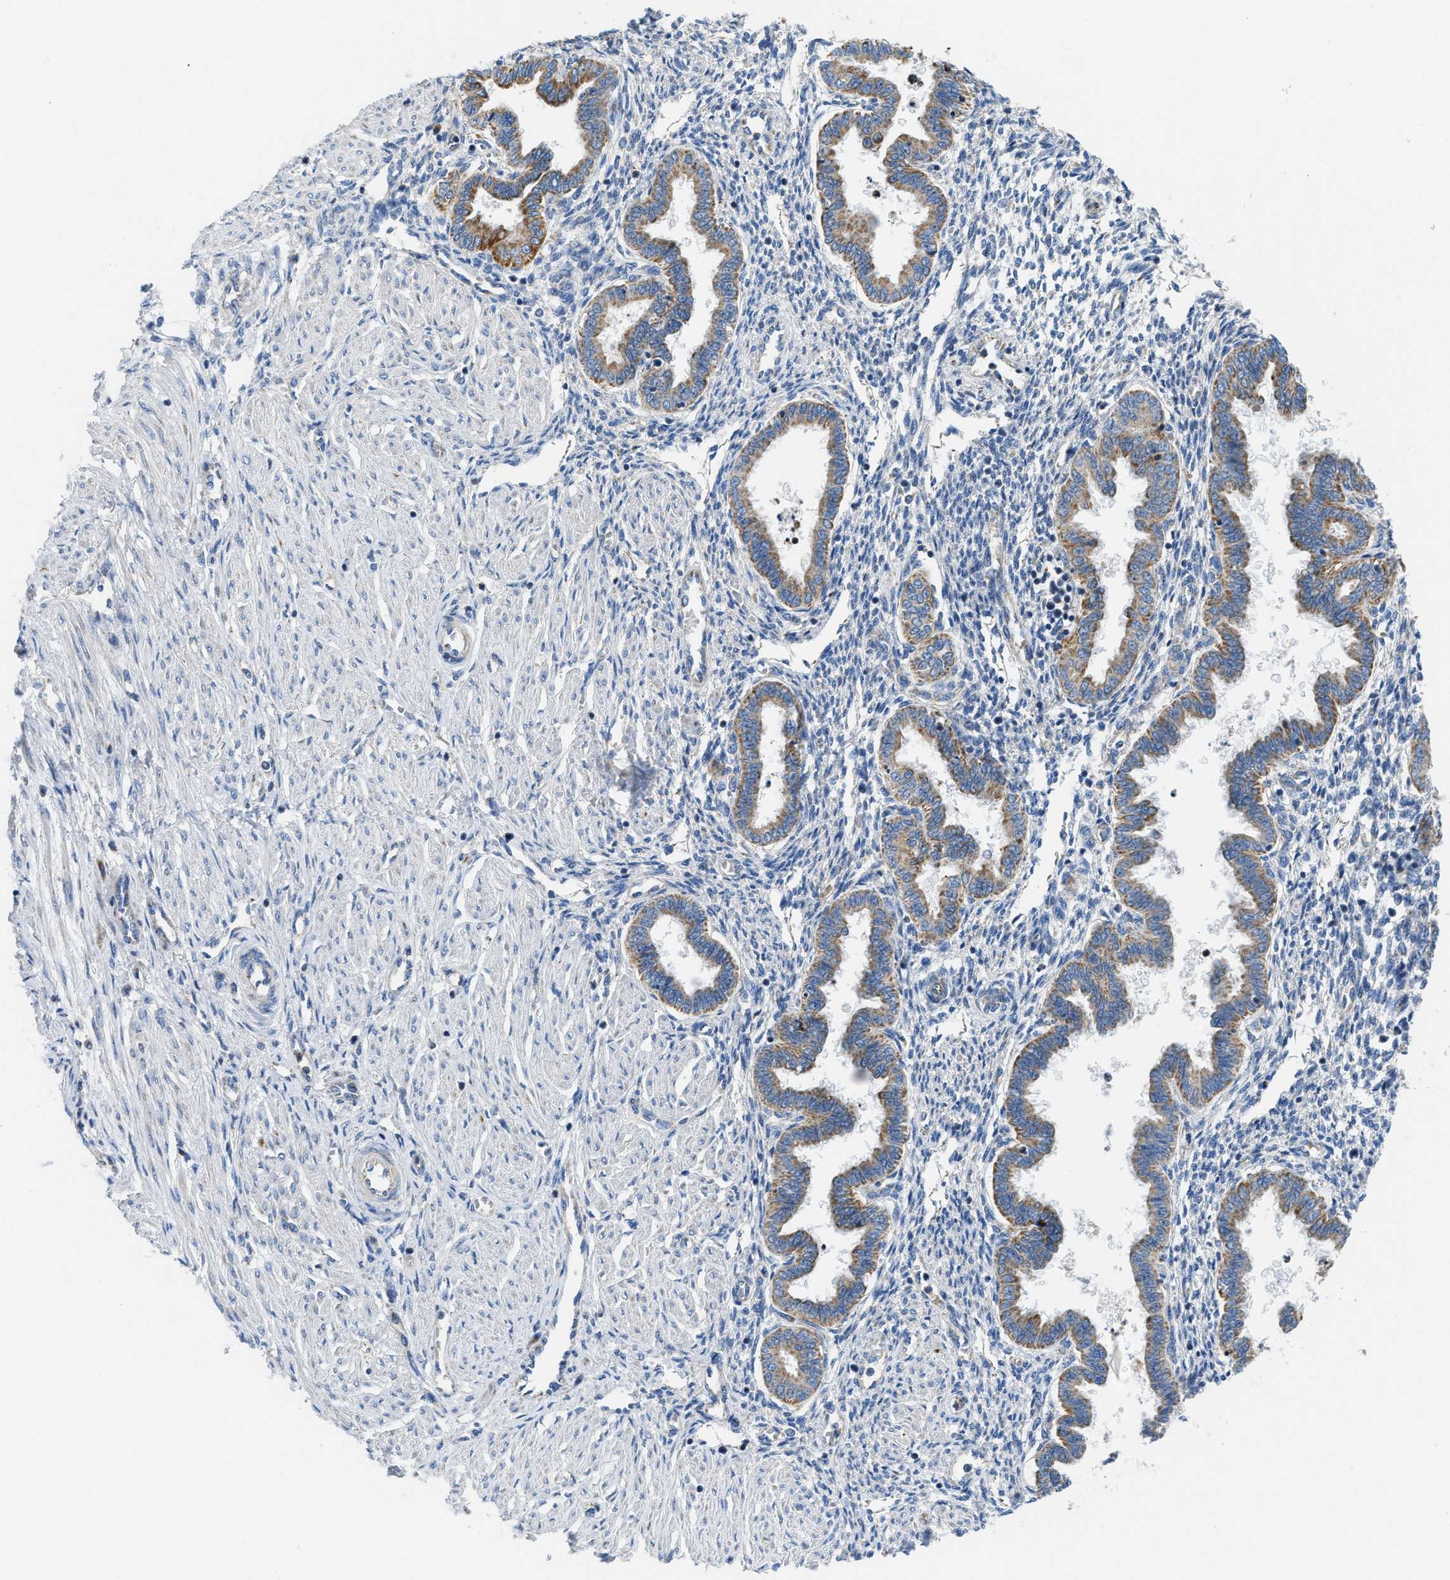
{"staining": {"intensity": "negative", "quantity": "none", "location": "none"}, "tissue": "endometrium", "cell_type": "Cells in endometrial stroma", "image_type": "normal", "snomed": [{"axis": "morphology", "description": "Normal tissue, NOS"}, {"axis": "topography", "description": "Endometrium"}], "caption": "This is an immunohistochemistry histopathology image of unremarkable endometrium. There is no positivity in cells in endometrial stroma.", "gene": "SLC25A13", "patient": {"sex": "female", "age": 33}}